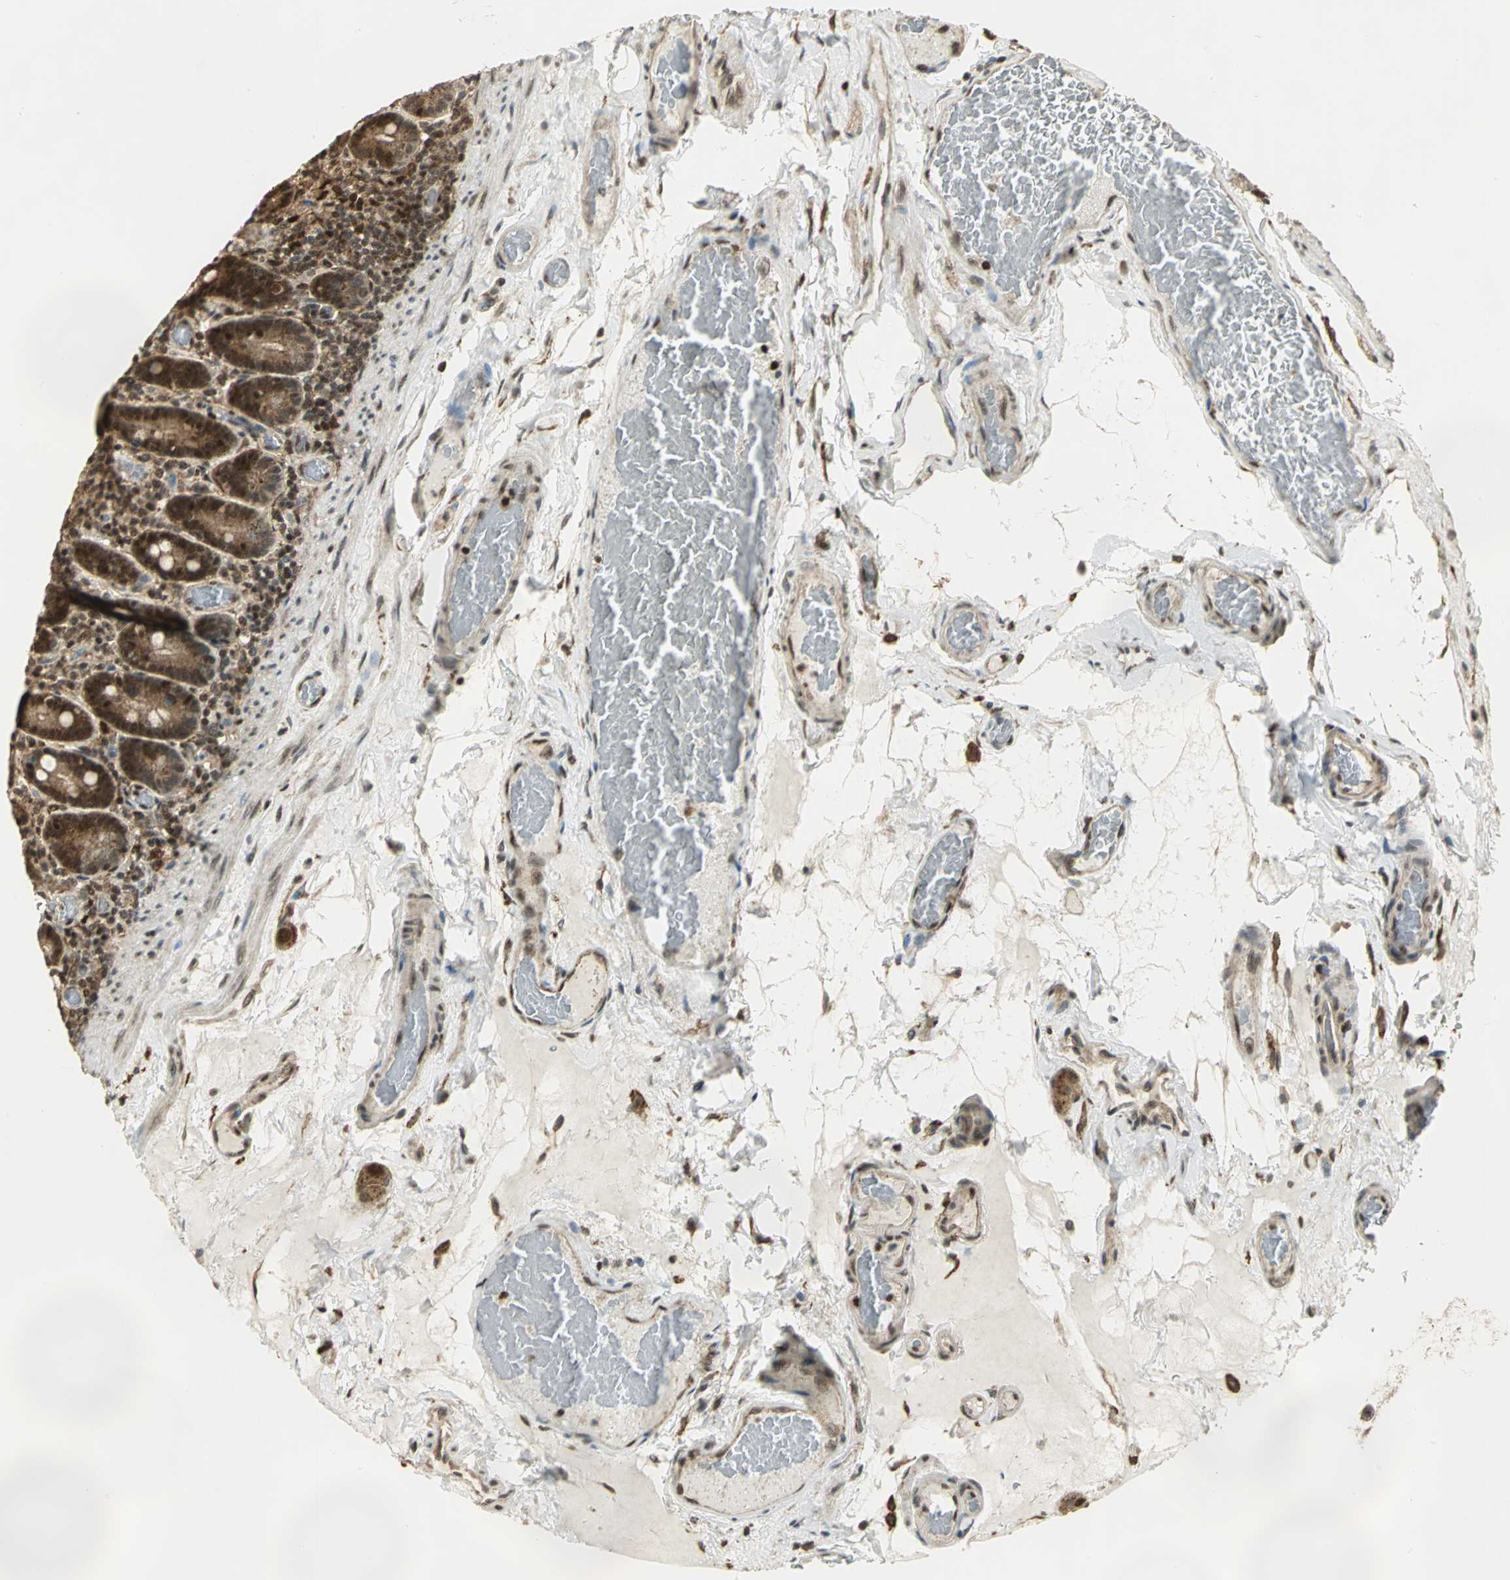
{"staining": {"intensity": "moderate", "quantity": ">75%", "location": "cytoplasmic/membranous,nuclear"}, "tissue": "duodenum", "cell_type": "Glandular cells", "image_type": "normal", "snomed": [{"axis": "morphology", "description": "Normal tissue, NOS"}, {"axis": "topography", "description": "Duodenum"}], "caption": "Moderate cytoplasmic/membranous,nuclear protein expression is appreciated in about >75% of glandular cells in duodenum. (brown staining indicates protein expression, while blue staining denotes nuclei).", "gene": "DDX5", "patient": {"sex": "female", "age": 53}}